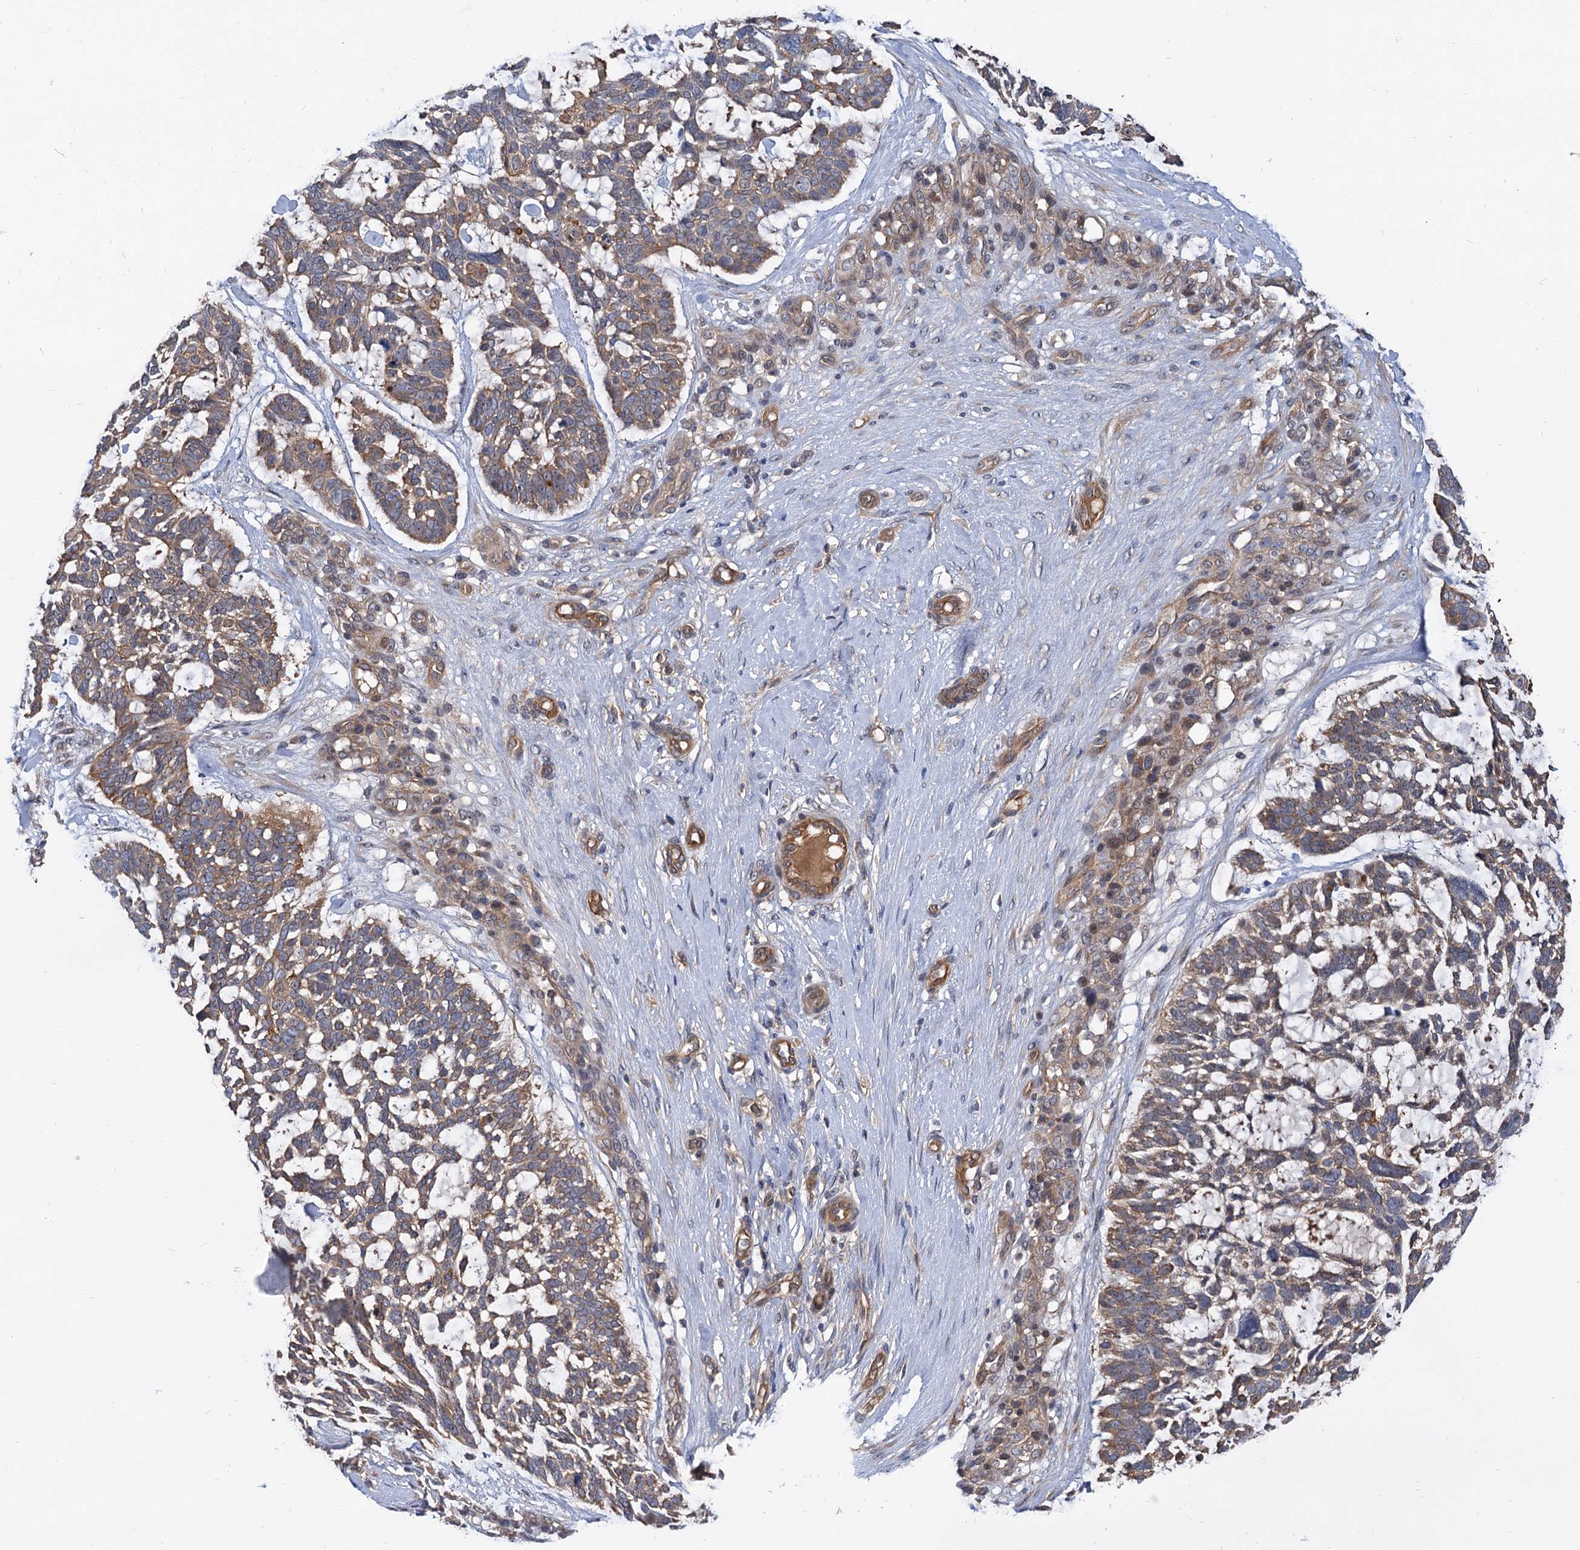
{"staining": {"intensity": "moderate", "quantity": ">75%", "location": "cytoplasmic/membranous"}, "tissue": "skin cancer", "cell_type": "Tumor cells", "image_type": "cancer", "snomed": [{"axis": "morphology", "description": "Basal cell carcinoma"}, {"axis": "topography", "description": "Skin"}], "caption": "Human skin cancer stained for a protein (brown) shows moderate cytoplasmic/membranous positive expression in about >75% of tumor cells.", "gene": "SNX15", "patient": {"sex": "male", "age": 88}}